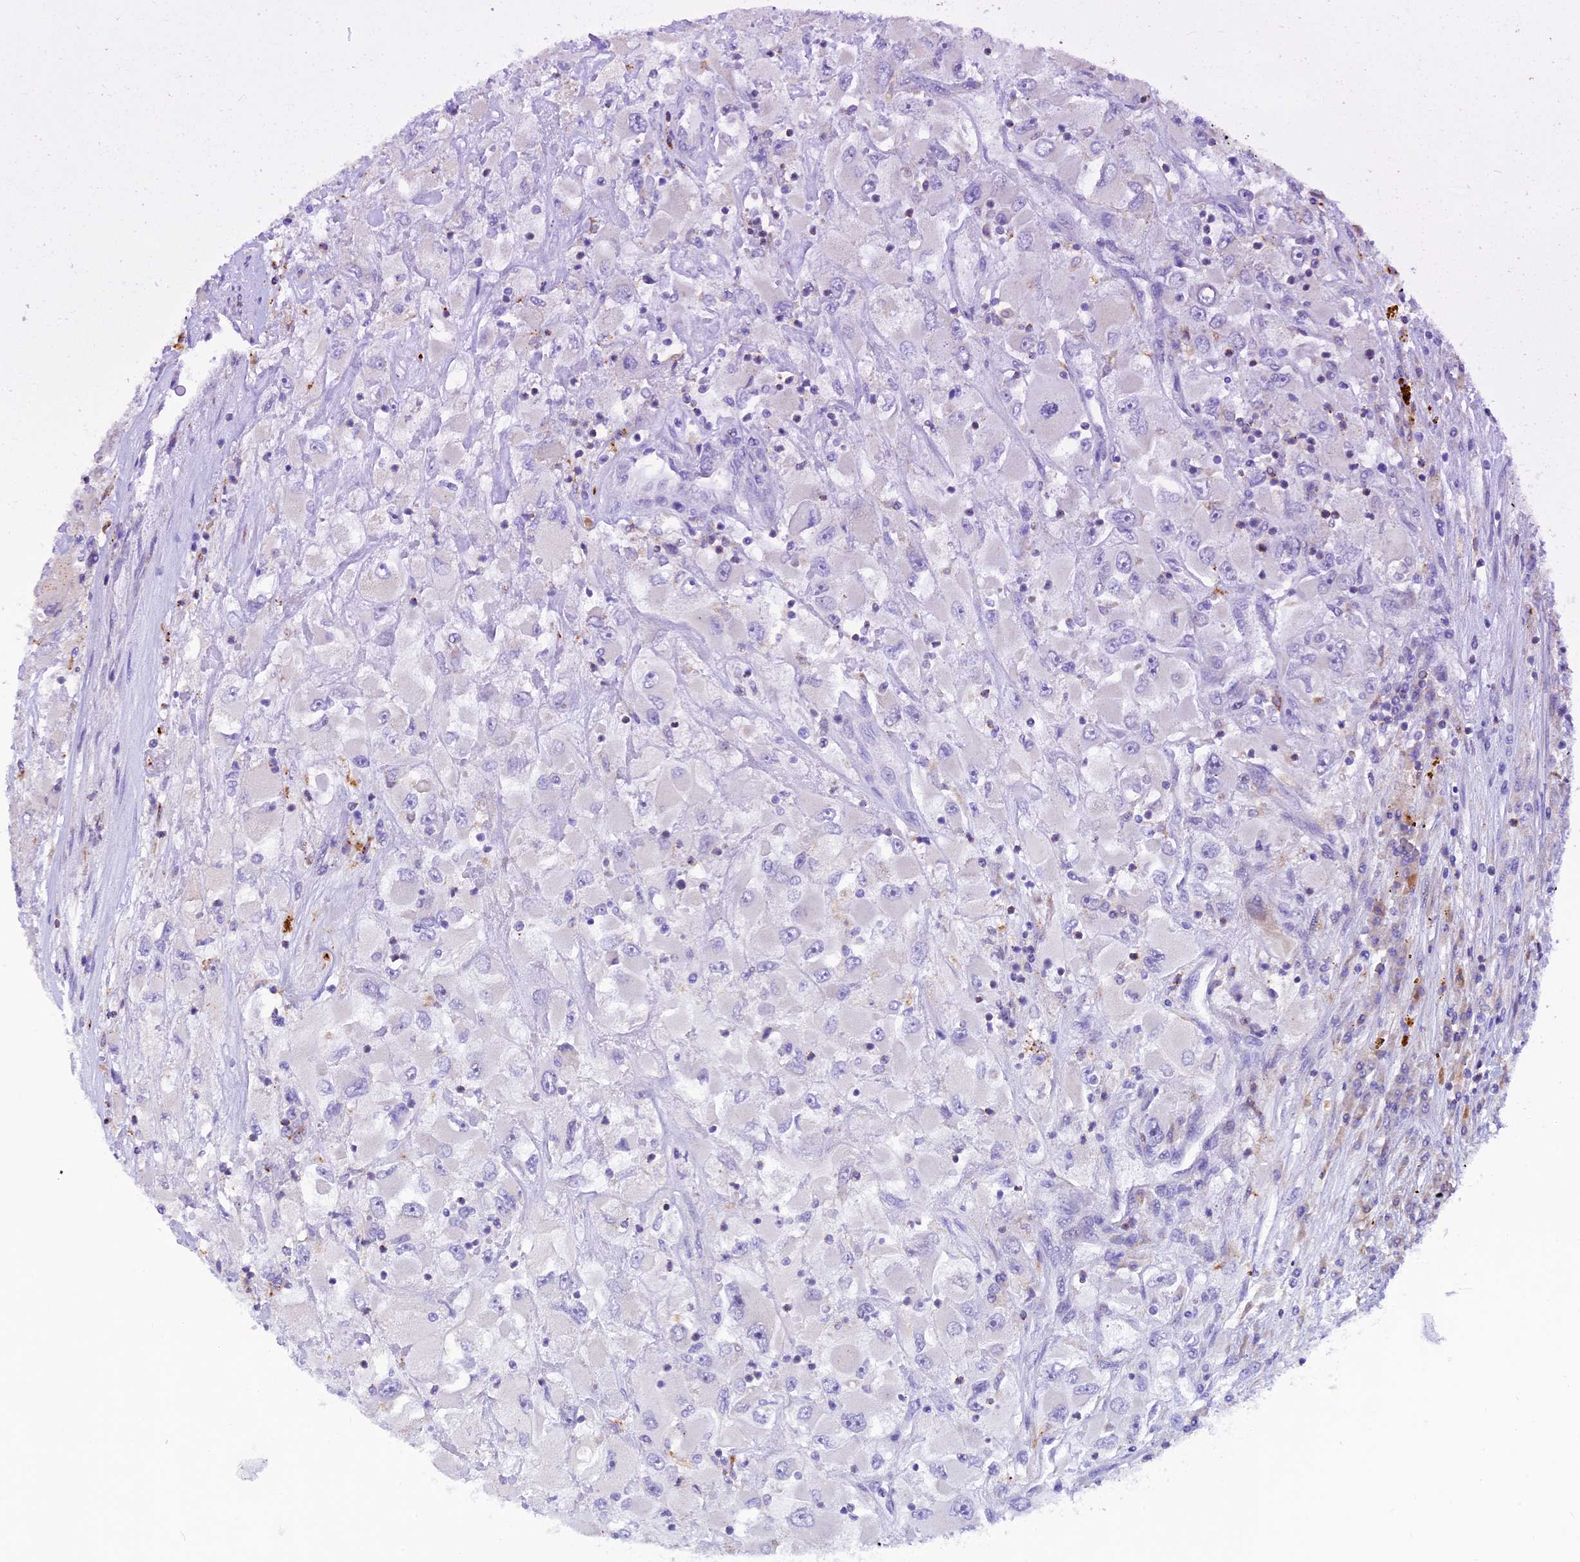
{"staining": {"intensity": "moderate", "quantity": "<25%", "location": "cytoplasmic/membranous"}, "tissue": "renal cancer", "cell_type": "Tumor cells", "image_type": "cancer", "snomed": [{"axis": "morphology", "description": "Adenocarcinoma, NOS"}, {"axis": "topography", "description": "Kidney"}], "caption": "DAB (3,3'-diaminobenzidine) immunohistochemical staining of renal cancer reveals moderate cytoplasmic/membranous protein expression in about <25% of tumor cells.", "gene": "THRSP", "patient": {"sex": "female", "age": 52}}